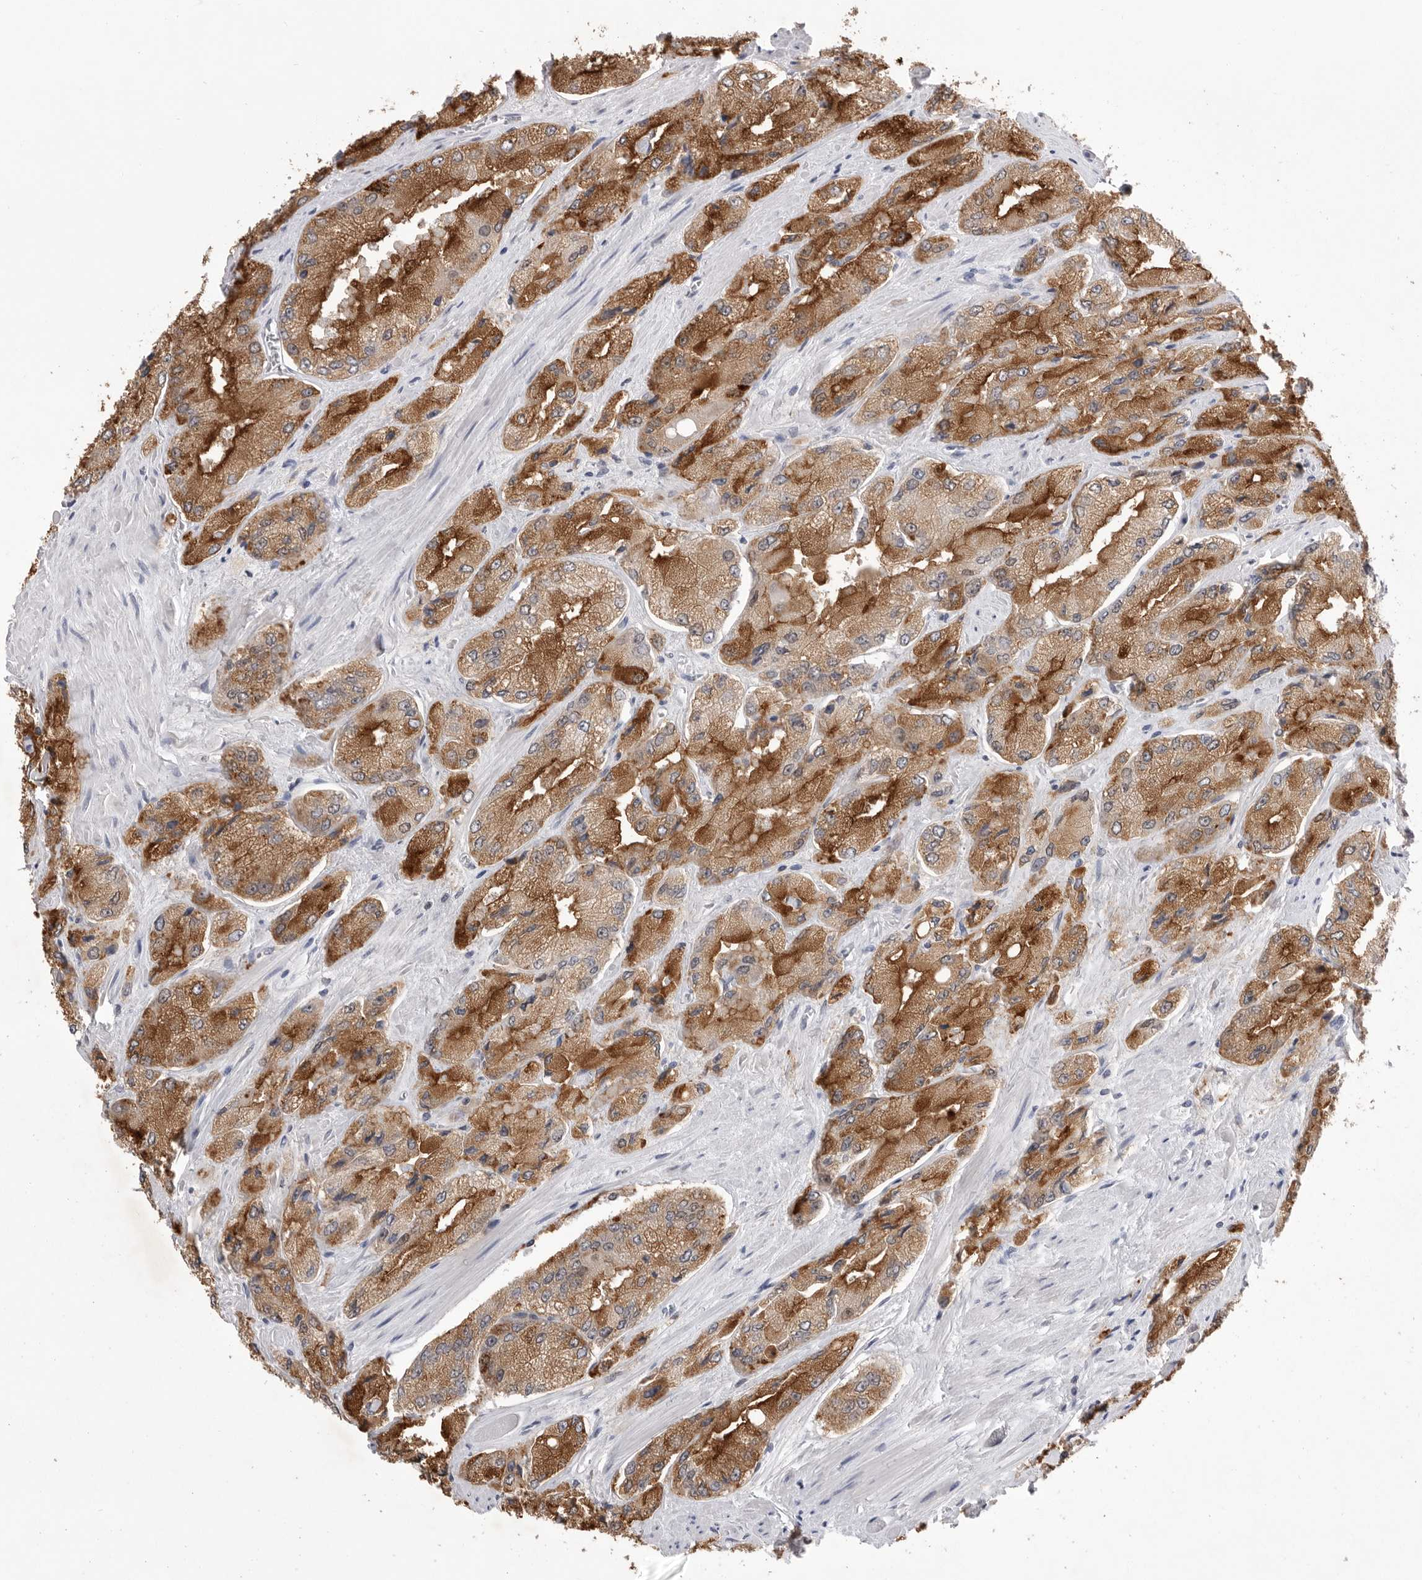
{"staining": {"intensity": "strong", "quantity": ">75%", "location": "cytoplasmic/membranous"}, "tissue": "prostate cancer", "cell_type": "Tumor cells", "image_type": "cancer", "snomed": [{"axis": "morphology", "description": "Adenocarcinoma, High grade"}, {"axis": "topography", "description": "Prostate"}], "caption": "Prostate high-grade adenocarcinoma stained for a protein (brown) displays strong cytoplasmic/membranous positive staining in approximately >75% of tumor cells.", "gene": "ZBTB7B", "patient": {"sex": "male", "age": 58}}